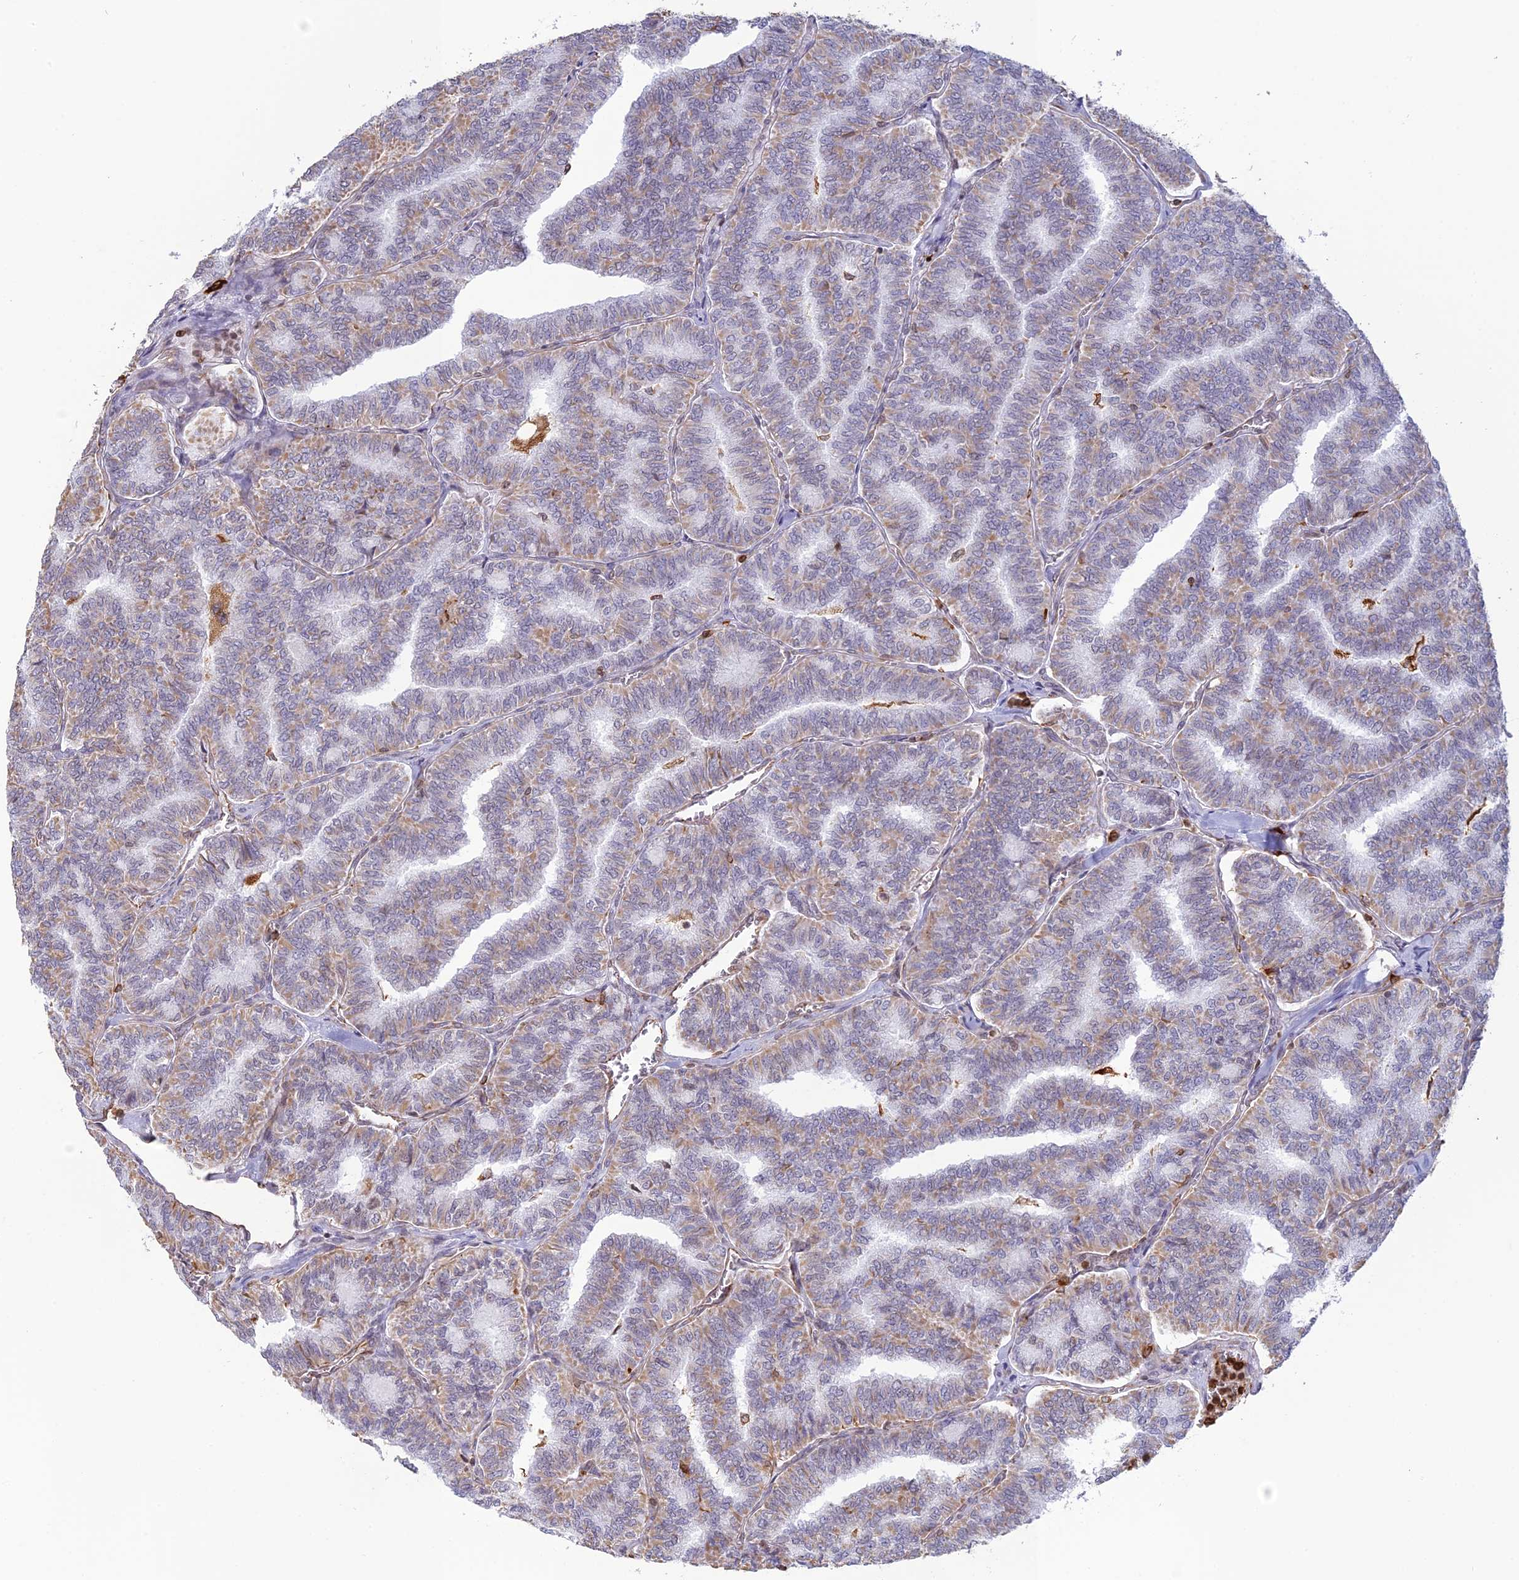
{"staining": {"intensity": "weak", "quantity": "25%-75%", "location": "cytoplasmic/membranous"}, "tissue": "thyroid cancer", "cell_type": "Tumor cells", "image_type": "cancer", "snomed": [{"axis": "morphology", "description": "Papillary adenocarcinoma, NOS"}, {"axis": "topography", "description": "Thyroid gland"}], "caption": "Immunohistochemical staining of human thyroid cancer shows low levels of weak cytoplasmic/membranous protein positivity in approximately 25%-75% of tumor cells.", "gene": "APOBR", "patient": {"sex": "female", "age": 35}}